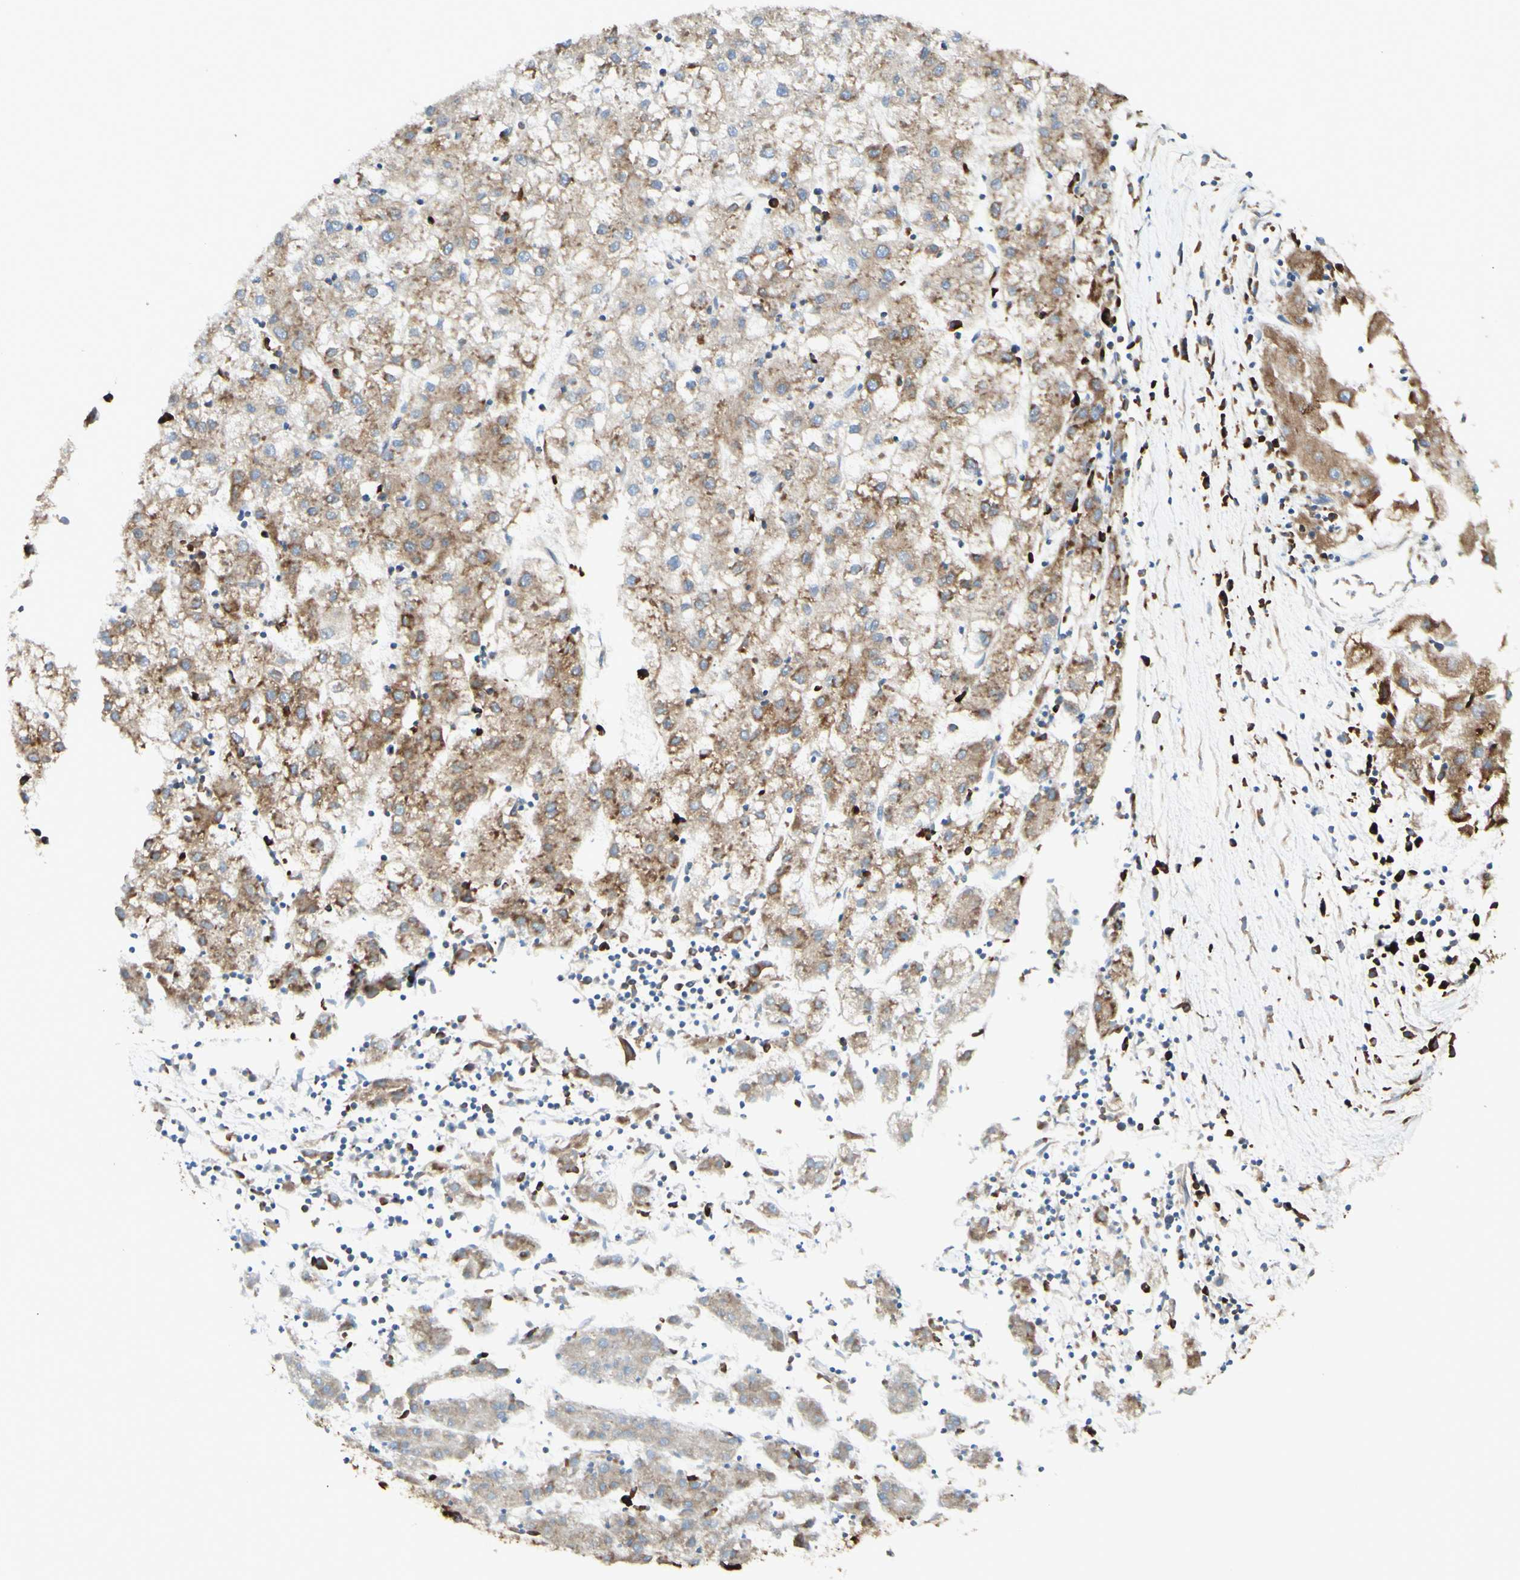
{"staining": {"intensity": "moderate", "quantity": ">75%", "location": "cytoplasmic/membranous"}, "tissue": "liver cancer", "cell_type": "Tumor cells", "image_type": "cancer", "snomed": [{"axis": "morphology", "description": "Carcinoma, Hepatocellular, NOS"}, {"axis": "topography", "description": "Liver"}], "caption": "Immunohistochemistry histopathology image of neoplastic tissue: hepatocellular carcinoma (liver) stained using immunohistochemistry (IHC) displays medium levels of moderate protein expression localized specifically in the cytoplasmic/membranous of tumor cells, appearing as a cytoplasmic/membranous brown color.", "gene": "DNAJB11", "patient": {"sex": "male", "age": 72}}